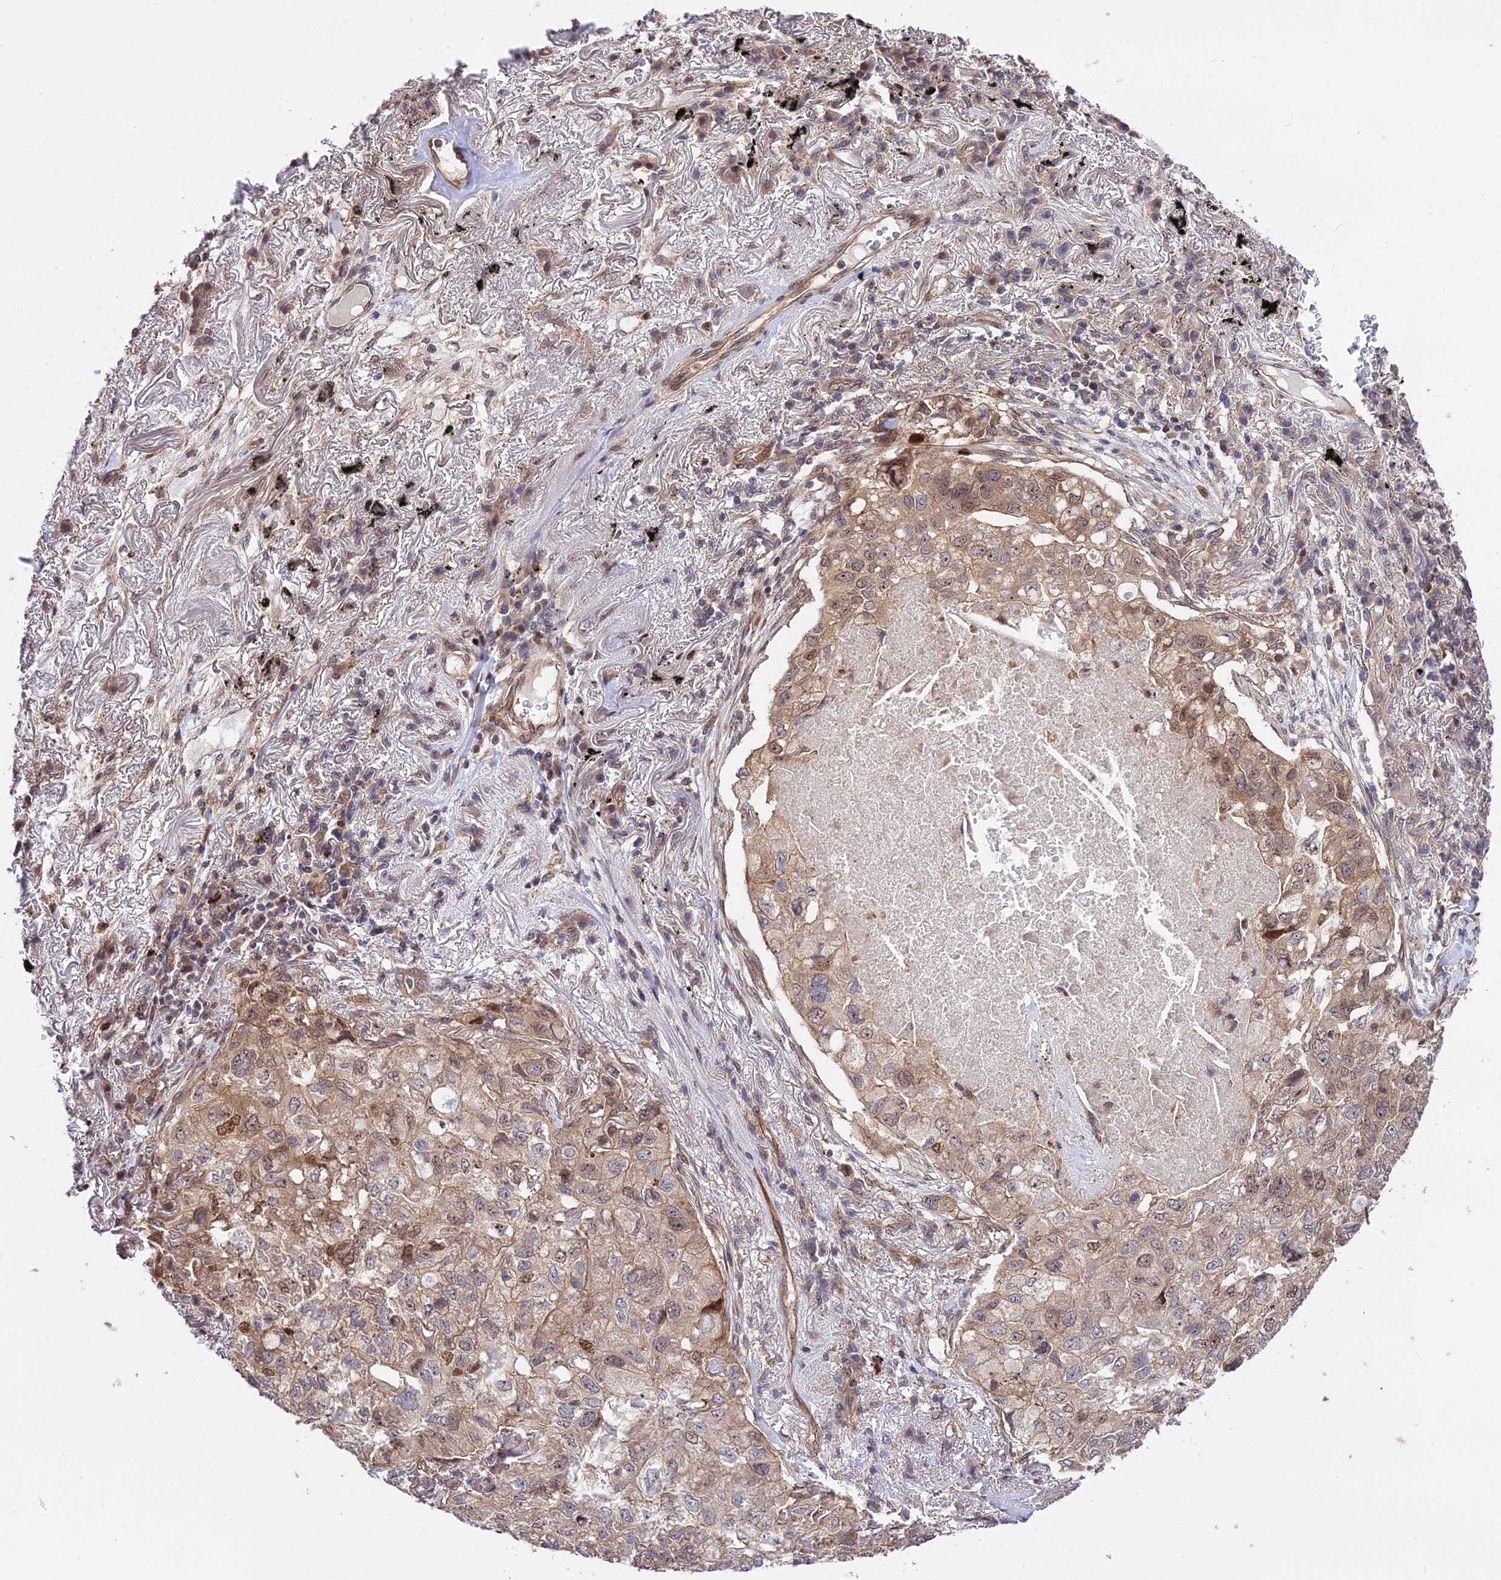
{"staining": {"intensity": "moderate", "quantity": "25%-75%", "location": "cytoplasmic/membranous,nuclear"}, "tissue": "lung cancer", "cell_type": "Tumor cells", "image_type": "cancer", "snomed": [{"axis": "morphology", "description": "Adenocarcinoma, NOS"}, {"axis": "topography", "description": "Lung"}], "caption": "The photomicrograph displays a brown stain indicating the presence of a protein in the cytoplasmic/membranous and nuclear of tumor cells in adenocarcinoma (lung).", "gene": "SMG6", "patient": {"sex": "male", "age": 65}}